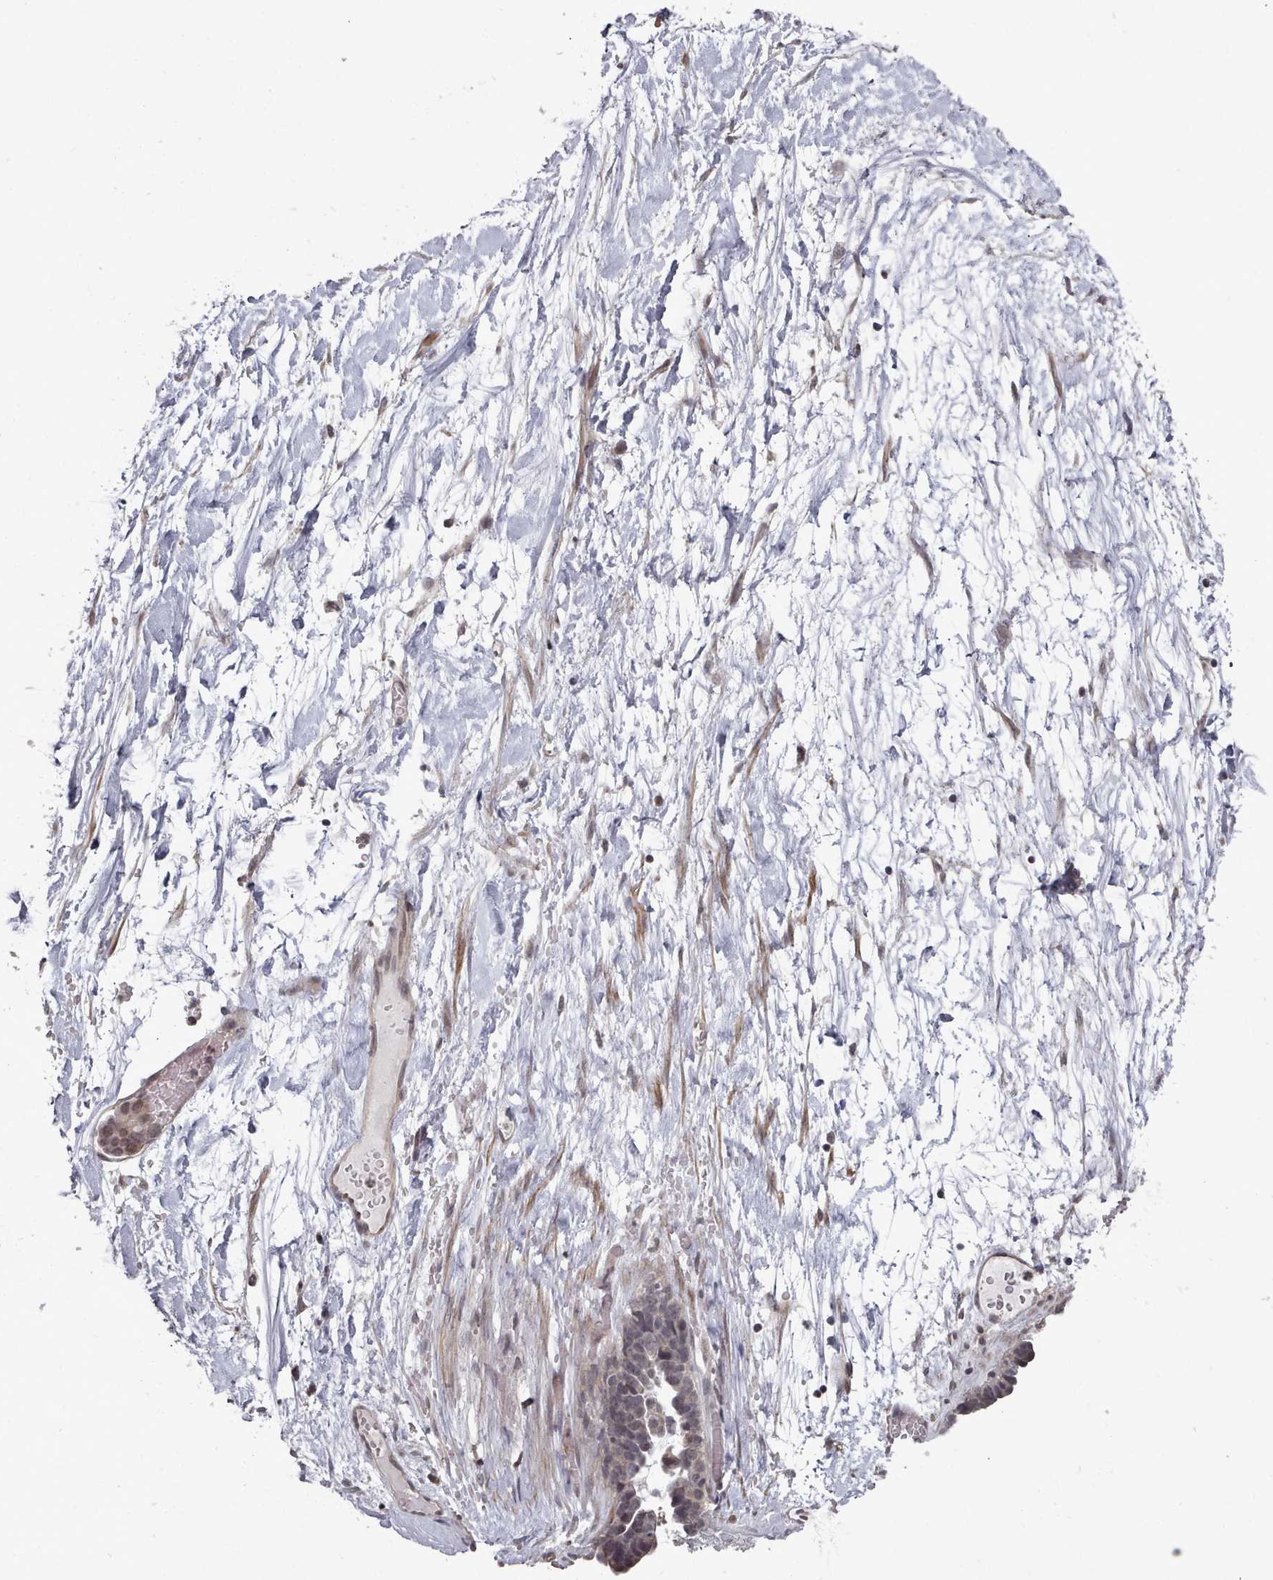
{"staining": {"intensity": "negative", "quantity": "none", "location": "none"}, "tissue": "ovarian cancer", "cell_type": "Tumor cells", "image_type": "cancer", "snomed": [{"axis": "morphology", "description": "Cystadenocarcinoma, serous, NOS"}, {"axis": "topography", "description": "Ovary"}], "caption": "This histopathology image is of serous cystadenocarcinoma (ovarian) stained with IHC to label a protein in brown with the nuclei are counter-stained blue. There is no staining in tumor cells. Nuclei are stained in blue.", "gene": "HYAL3", "patient": {"sex": "female", "age": 54}}